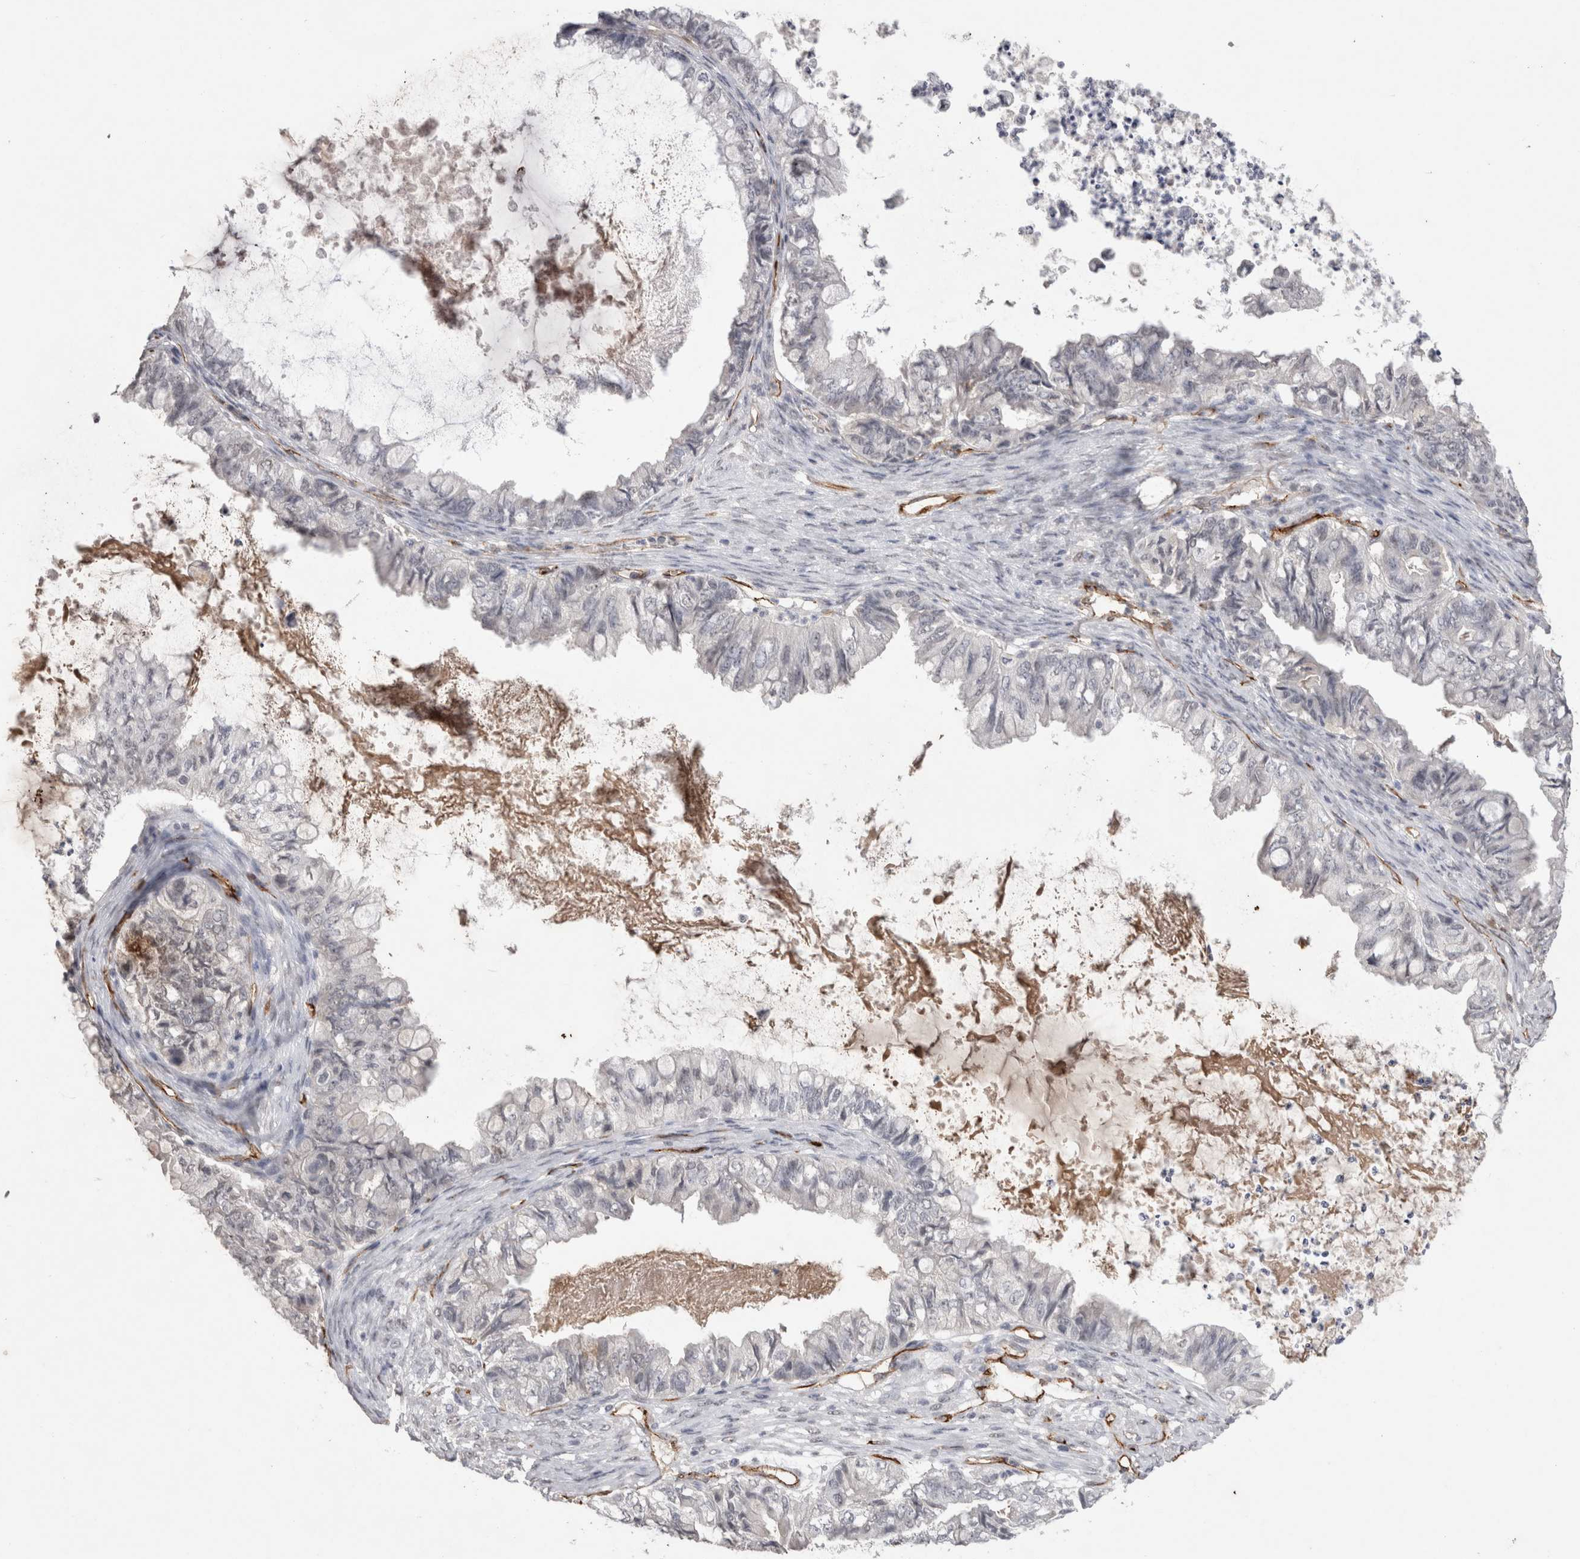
{"staining": {"intensity": "negative", "quantity": "none", "location": "none"}, "tissue": "ovarian cancer", "cell_type": "Tumor cells", "image_type": "cancer", "snomed": [{"axis": "morphology", "description": "Cystadenocarcinoma, mucinous, NOS"}, {"axis": "topography", "description": "Ovary"}], "caption": "Histopathology image shows no protein staining in tumor cells of ovarian cancer (mucinous cystadenocarcinoma) tissue.", "gene": "CDH13", "patient": {"sex": "female", "age": 80}}